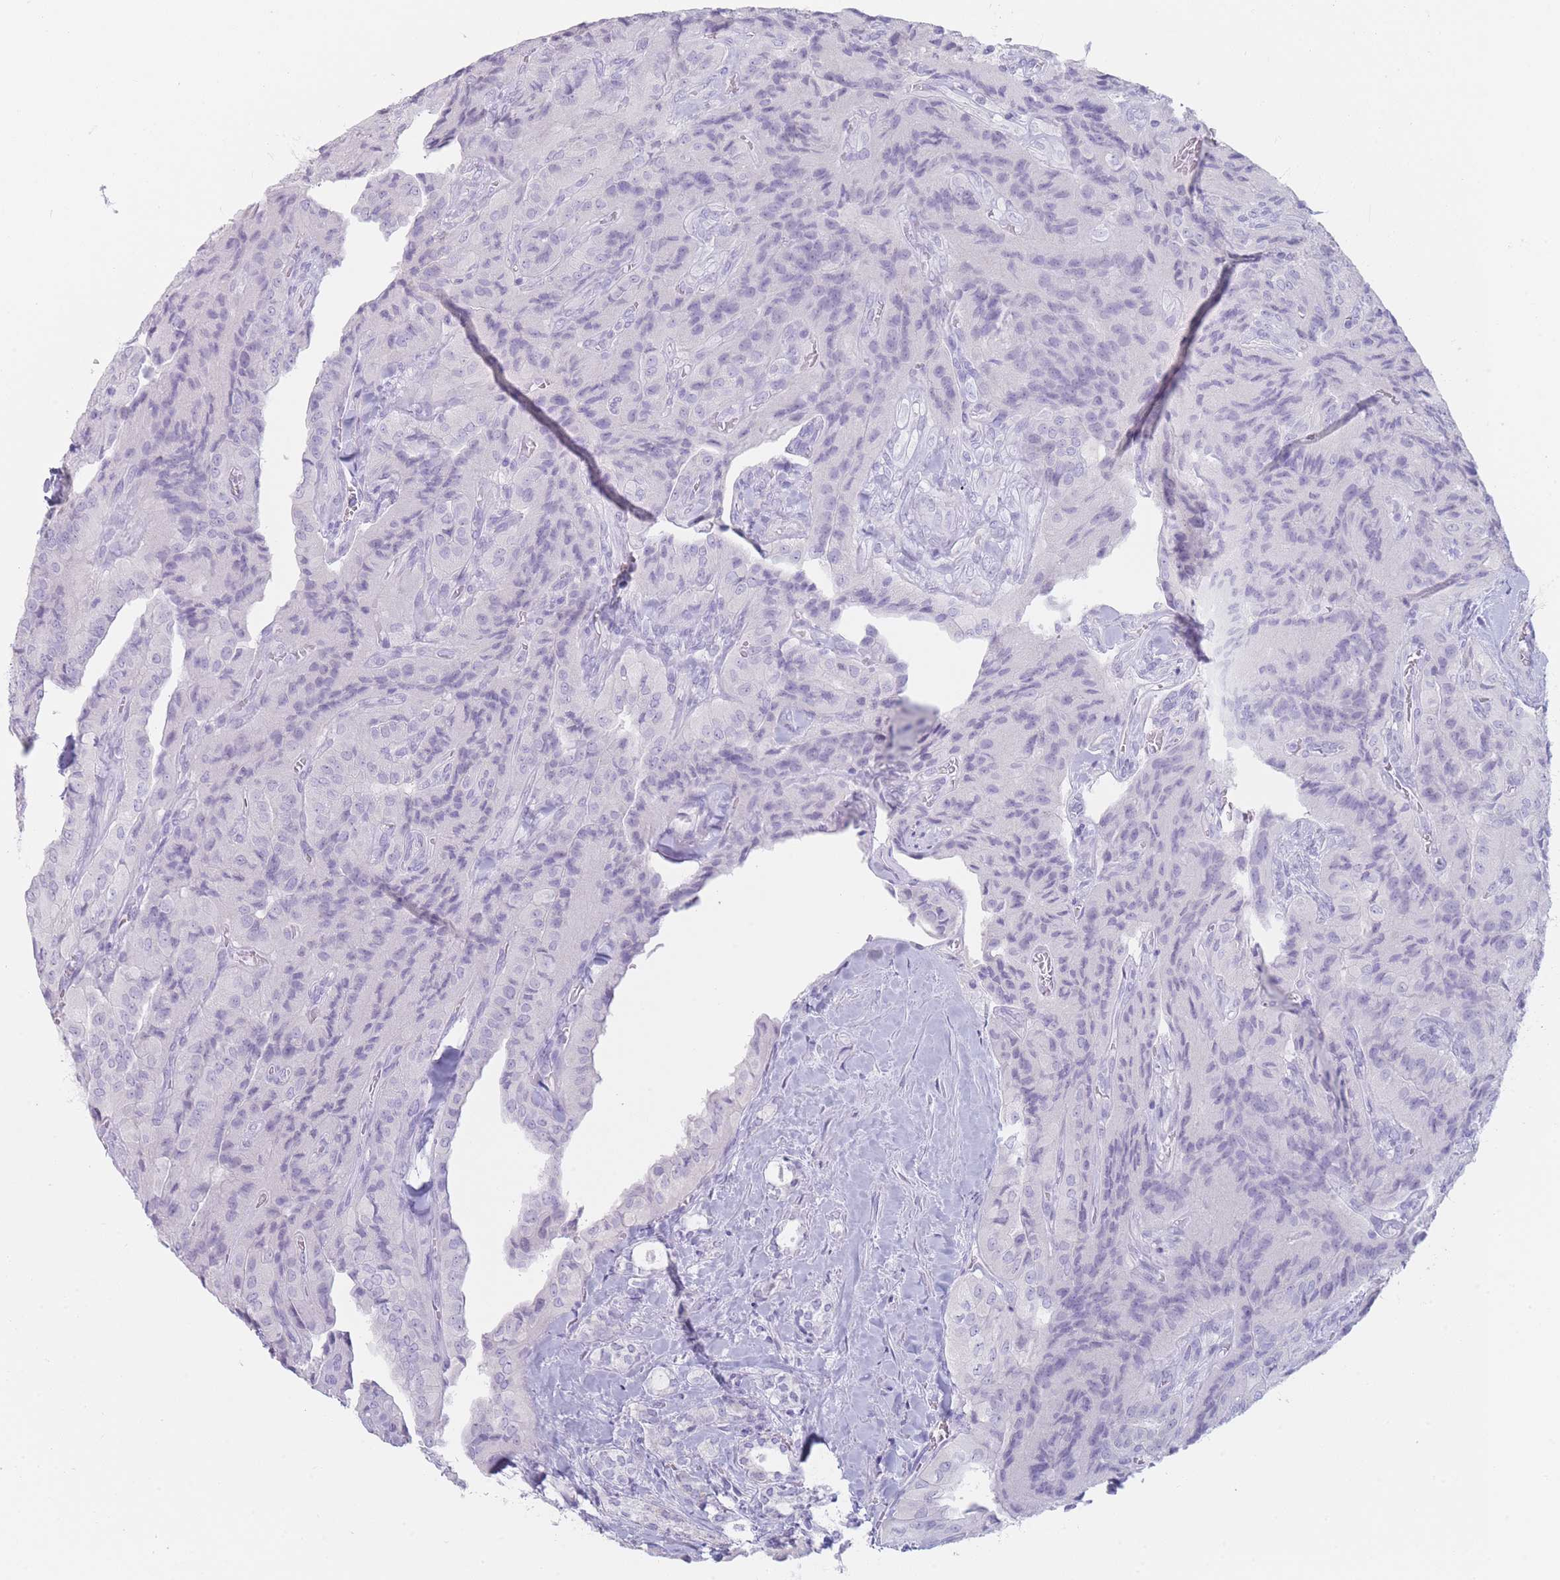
{"staining": {"intensity": "negative", "quantity": "none", "location": "none"}, "tissue": "thyroid cancer", "cell_type": "Tumor cells", "image_type": "cancer", "snomed": [{"axis": "morphology", "description": "Normal tissue, NOS"}, {"axis": "morphology", "description": "Papillary adenocarcinoma, NOS"}, {"axis": "topography", "description": "Thyroid gland"}], "caption": "Histopathology image shows no protein expression in tumor cells of thyroid papillary adenocarcinoma tissue.", "gene": "GPR12", "patient": {"sex": "female", "age": 59}}